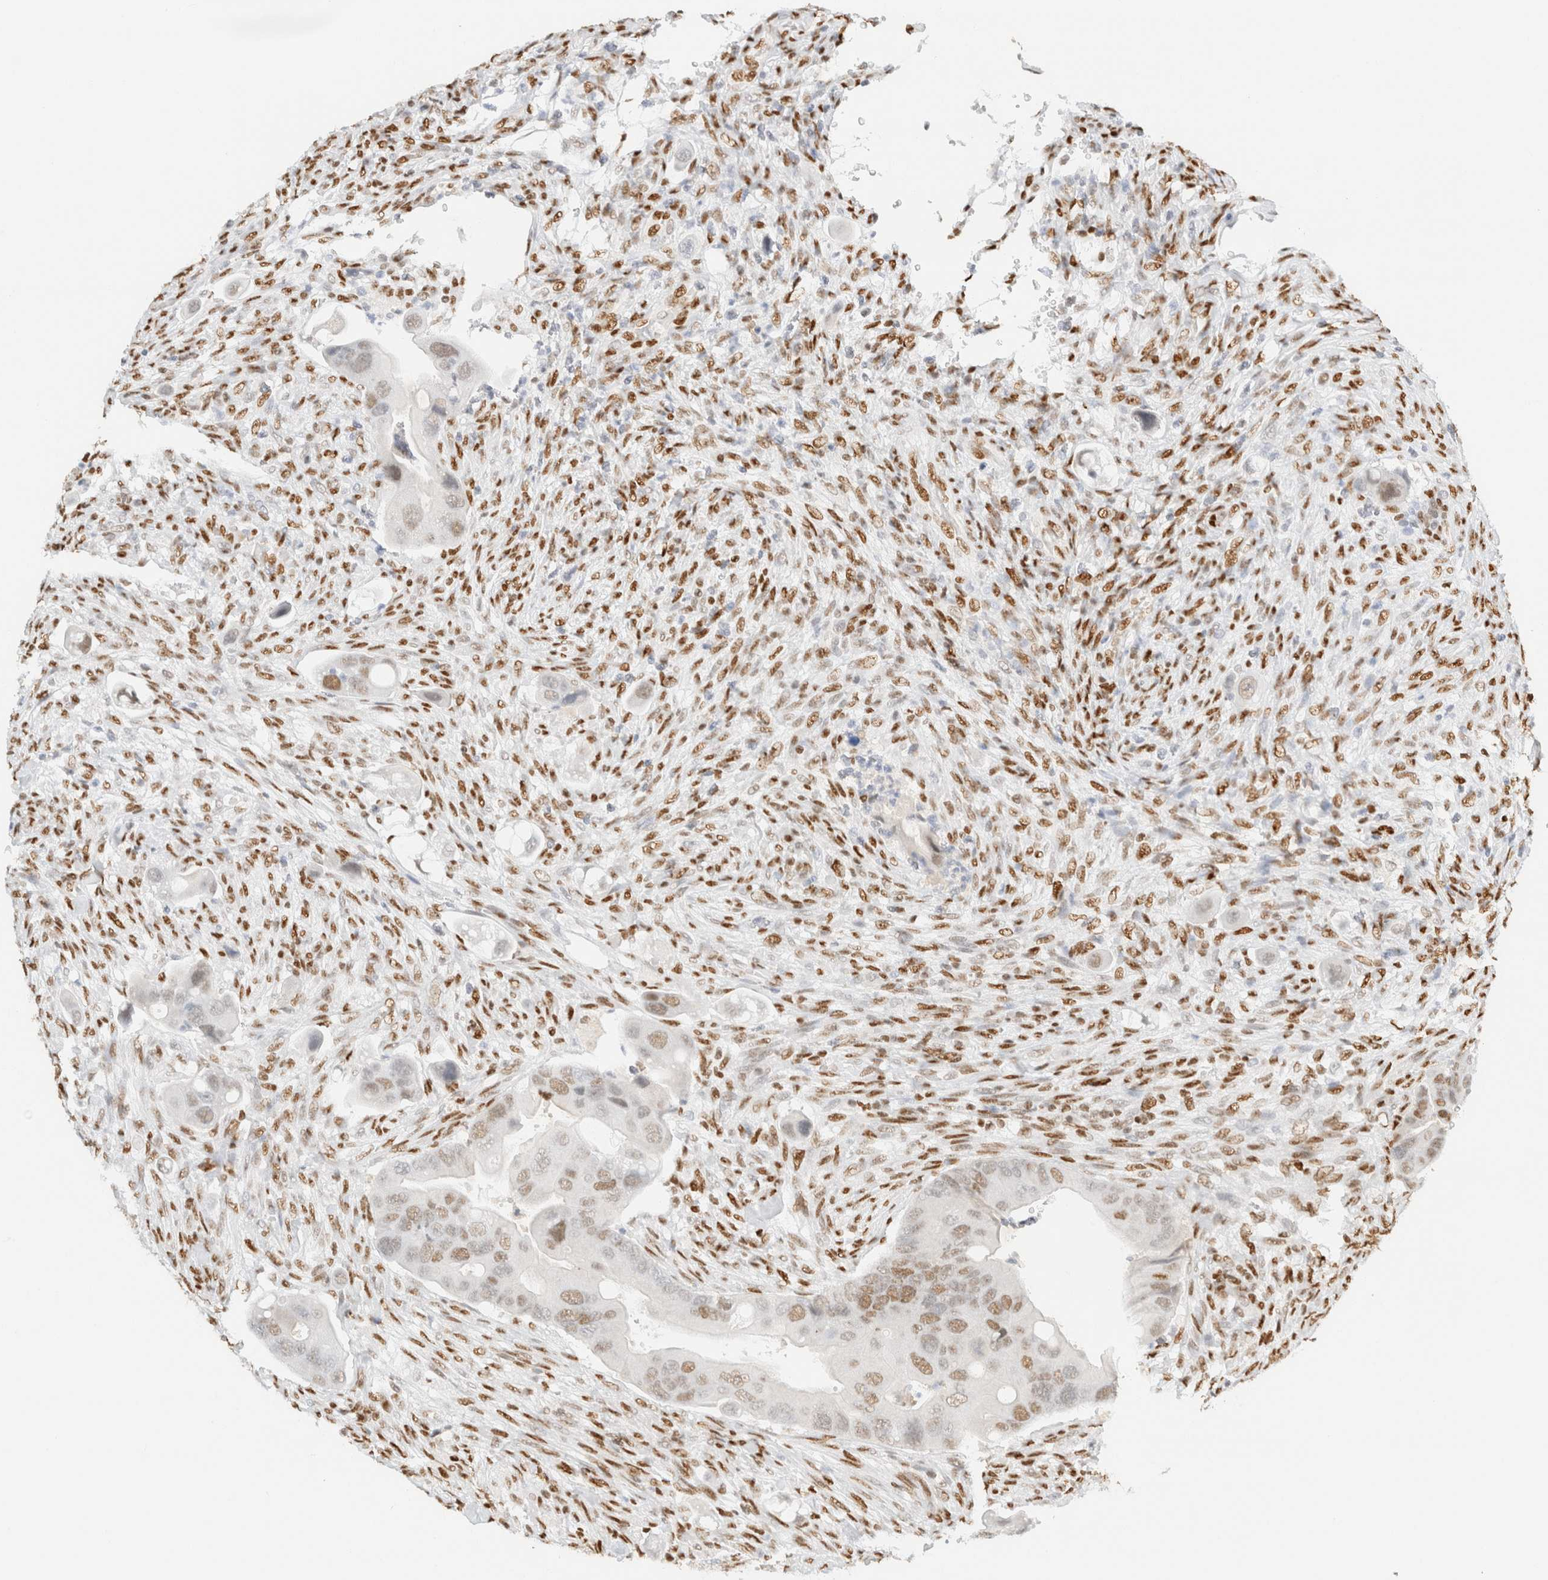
{"staining": {"intensity": "weak", "quantity": ">75%", "location": "nuclear"}, "tissue": "colorectal cancer", "cell_type": "Tumor cells", "image_type": "cancer", "snomed": [{"axis": "morphology", "description": "Adenocarcinoma, NOS"}, {"axis": "topography", "description": "Rectum"}], "caption": "Protein staining of colorectal cancer tissue exhibits weak nuclear positivity in approximately >75% of tumor cells.", "gene": "DDB2", "patient": {"sex": "female", "age": 57}}